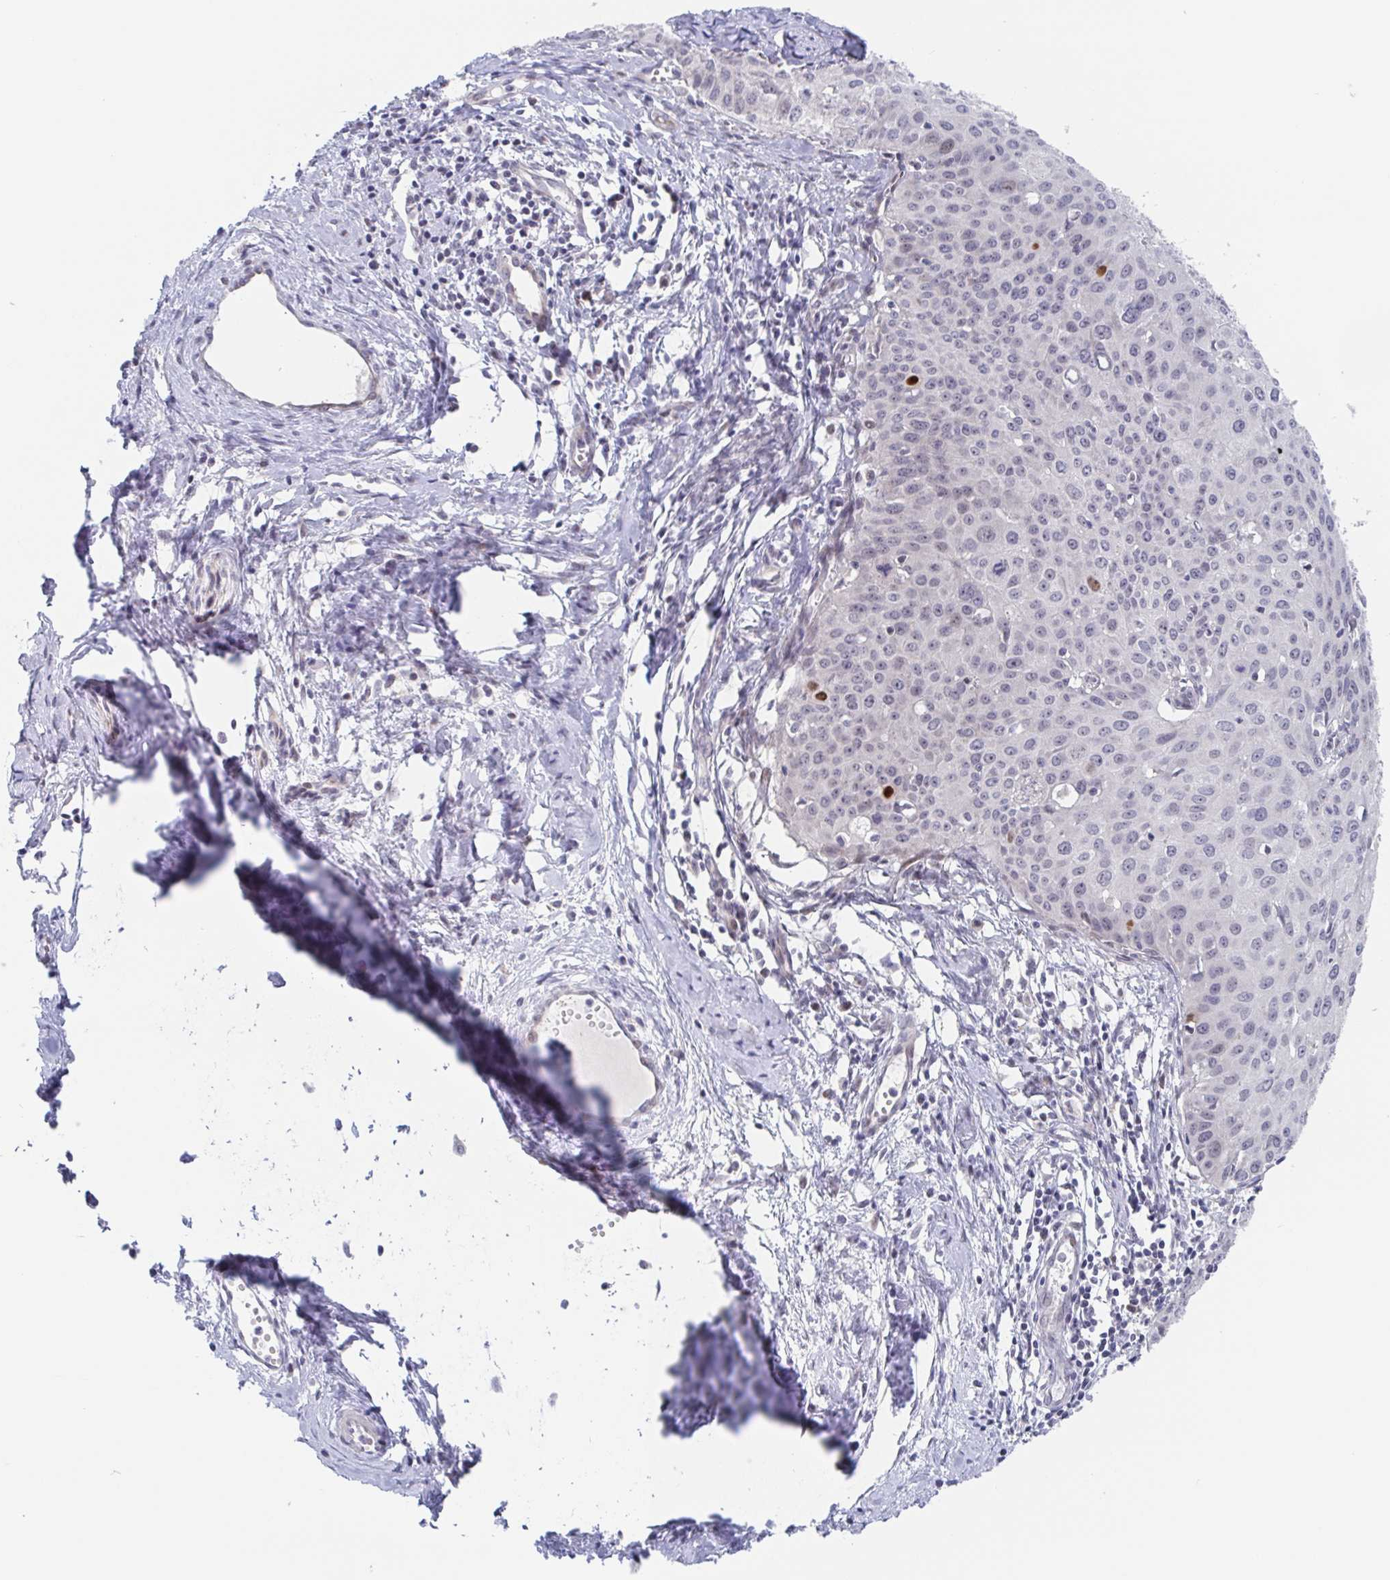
{"staining": {"intensity": "negative", "quantity": "none", "location": "none"}, "tissue": "cervical cancer", "cell_type": "Tumor cells", "image_type": "cancer", "snomed": [{"axis": "morphology", "description": "Squamous cell carcinoma, NOS"}, {"axis": "topography", "description": "Cervix"}], "caption": "Photomicrograph shows no protein positivity in tumor cells of cervical cancer tissue. (Stains: DAB (3,3'-diaminobenzidine) IHC with hematoxylin counter stain, Microscopy: brightfield microscopy at high magnification).", "gene": "POU2F3", "patient": {"sex": "female", "age": 50}}